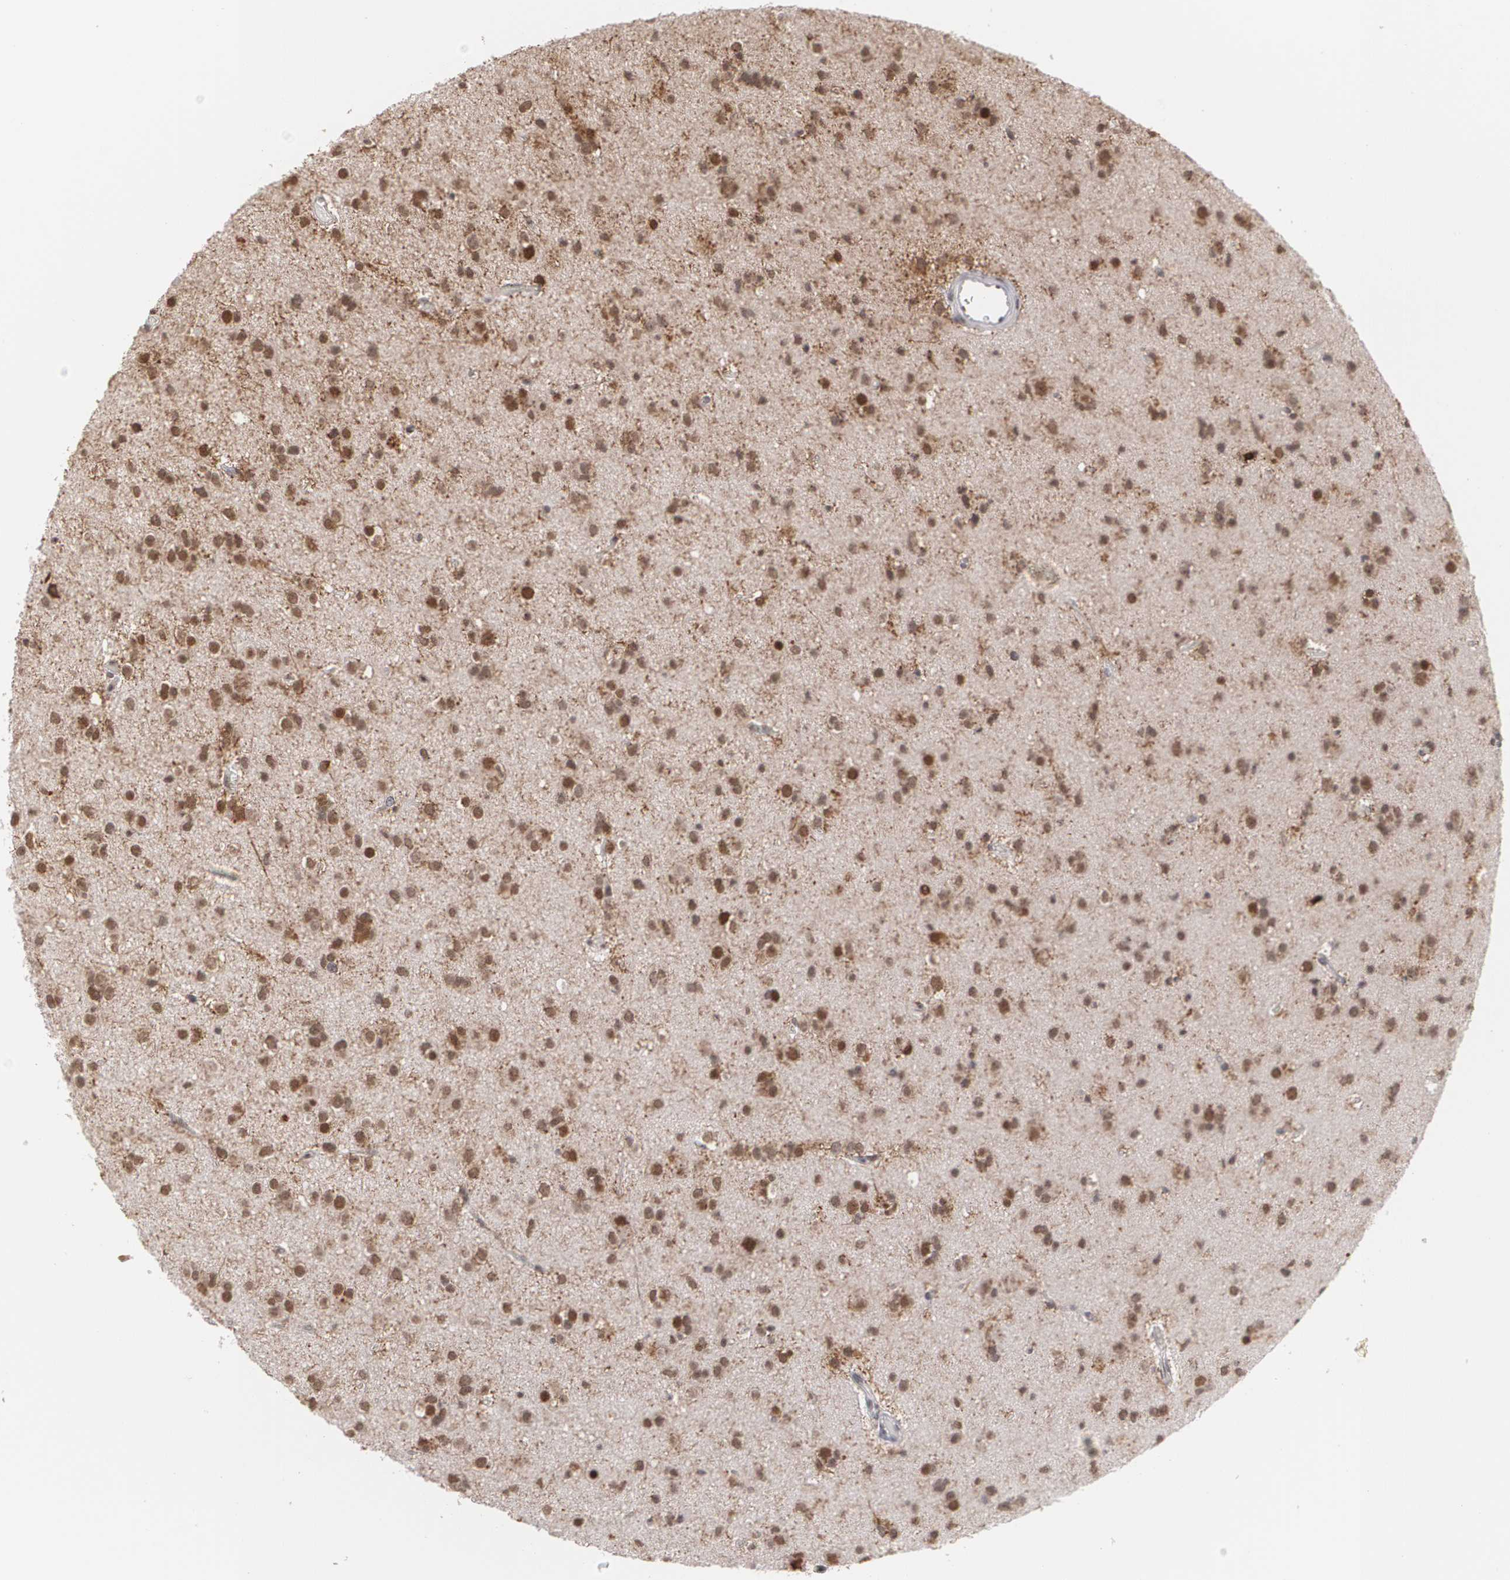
{"staining": {"intensity": "moderate", "quantity": ">75%", "location": "nuclear"}, "tissue": "glioma", "cell_type": "Tumor cells", "image_type": "cancer", "snomed": [{"axis": "morphology", "description": "Glioma, malignant, Low grade"}, {"axis": "topography", "description": "Brain"}], "caption": "Immunohistochemical staining of glioma displays medium levels of moderate nuclear expression in about >75% of tumor cells.", "gene": "ZNF75A", "patient": {"sex": "male", "age": 42}}